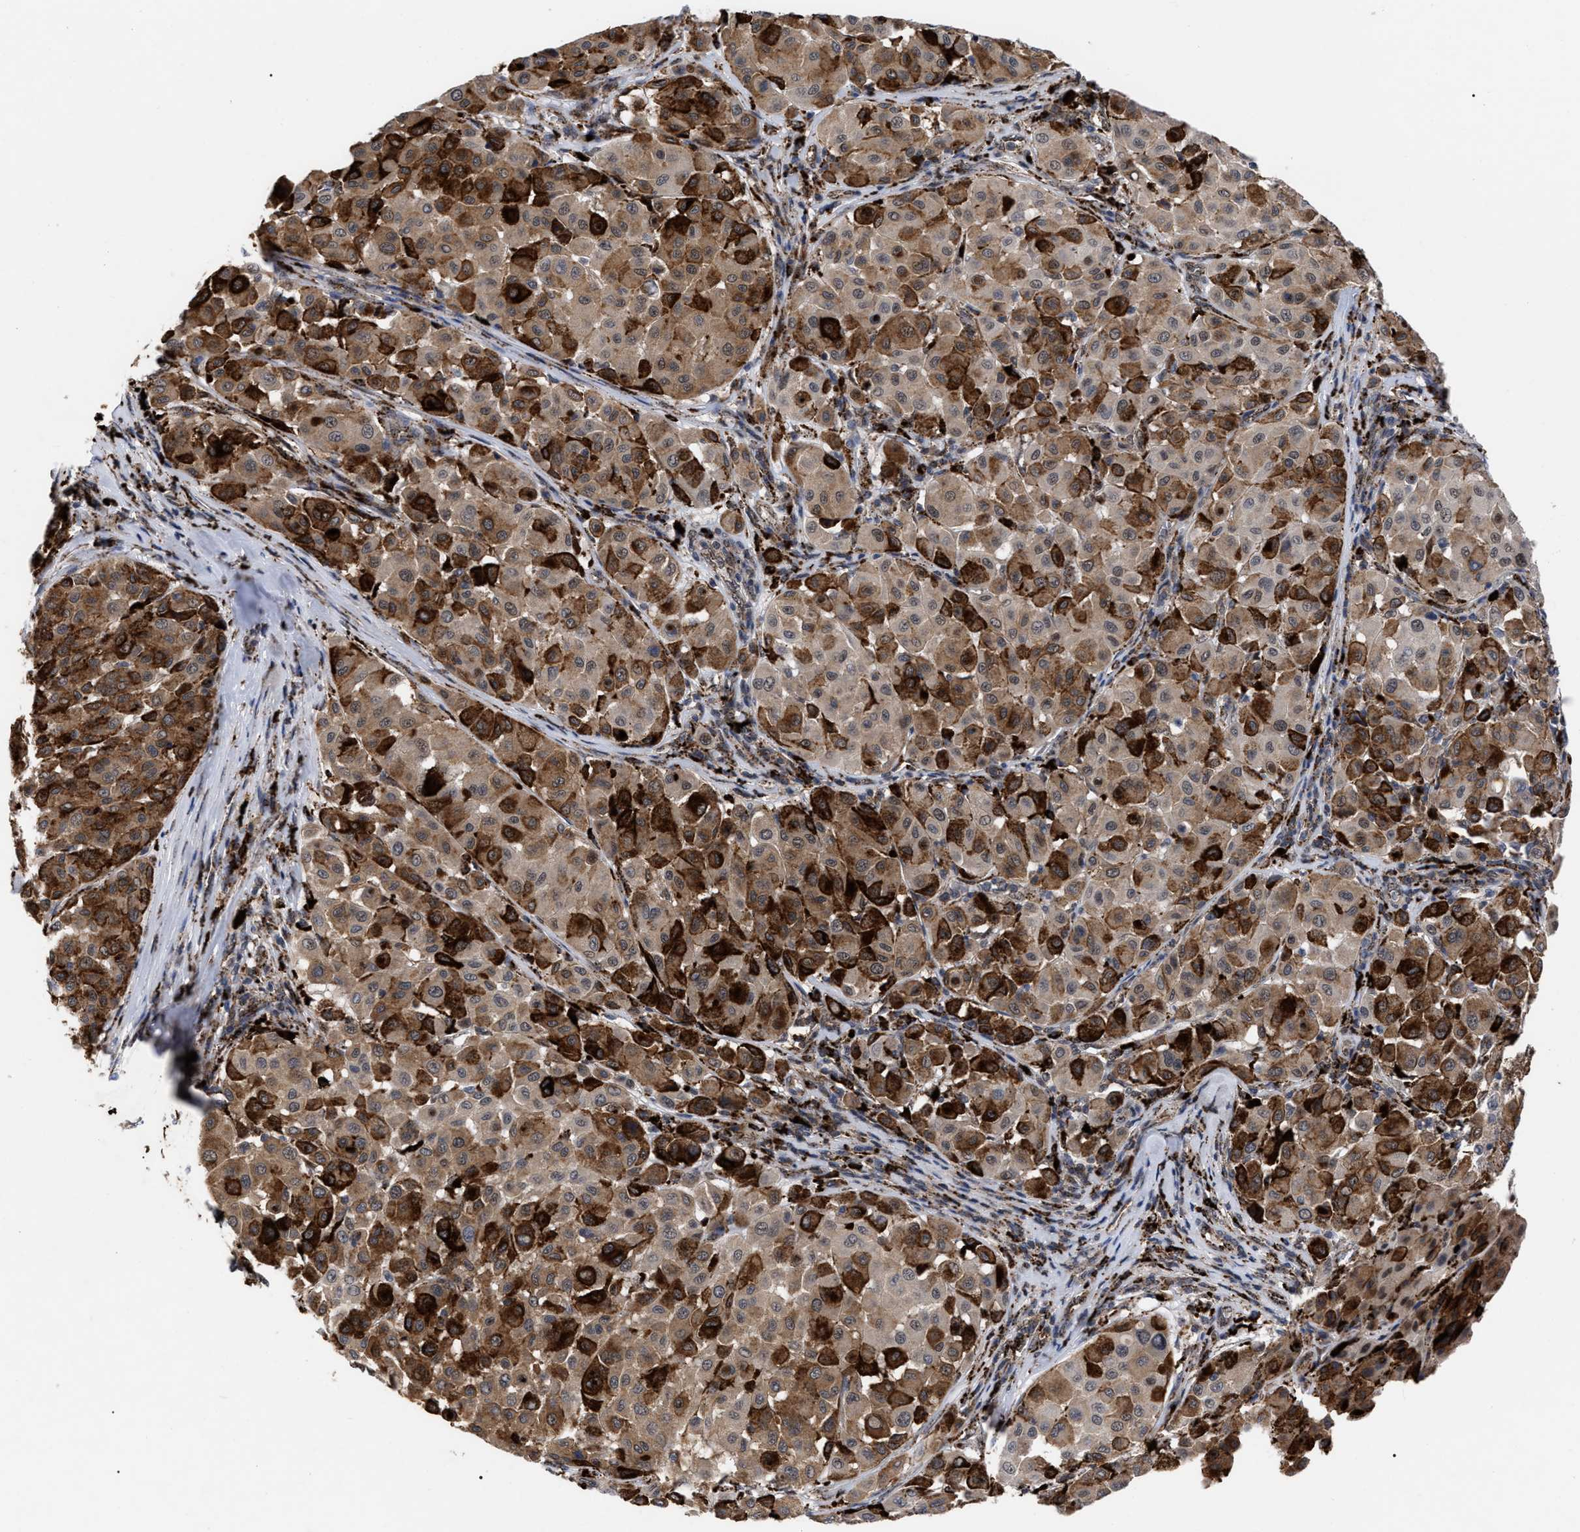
{"staining": {"intensity": "moderate", "quantity": ">75%", "location": "cytoplasmic/membranous"}, "tissue": "melanoma", "cell_type": "Tumor cells", "image_type": "cancer", "snomed": [{"axis": "morphology", "description": "Malignant melanoma, Metastatic site"}, {"axis": "topography", "description": "Soft tissue"}], "caption": "Protein staining of melanoma tissue reveals moderate cytoplasmic/membranous staining in approximately >75% of tumor cells.", "gene": "UPF1", "patient": {"sex": "male", "age": 41}}